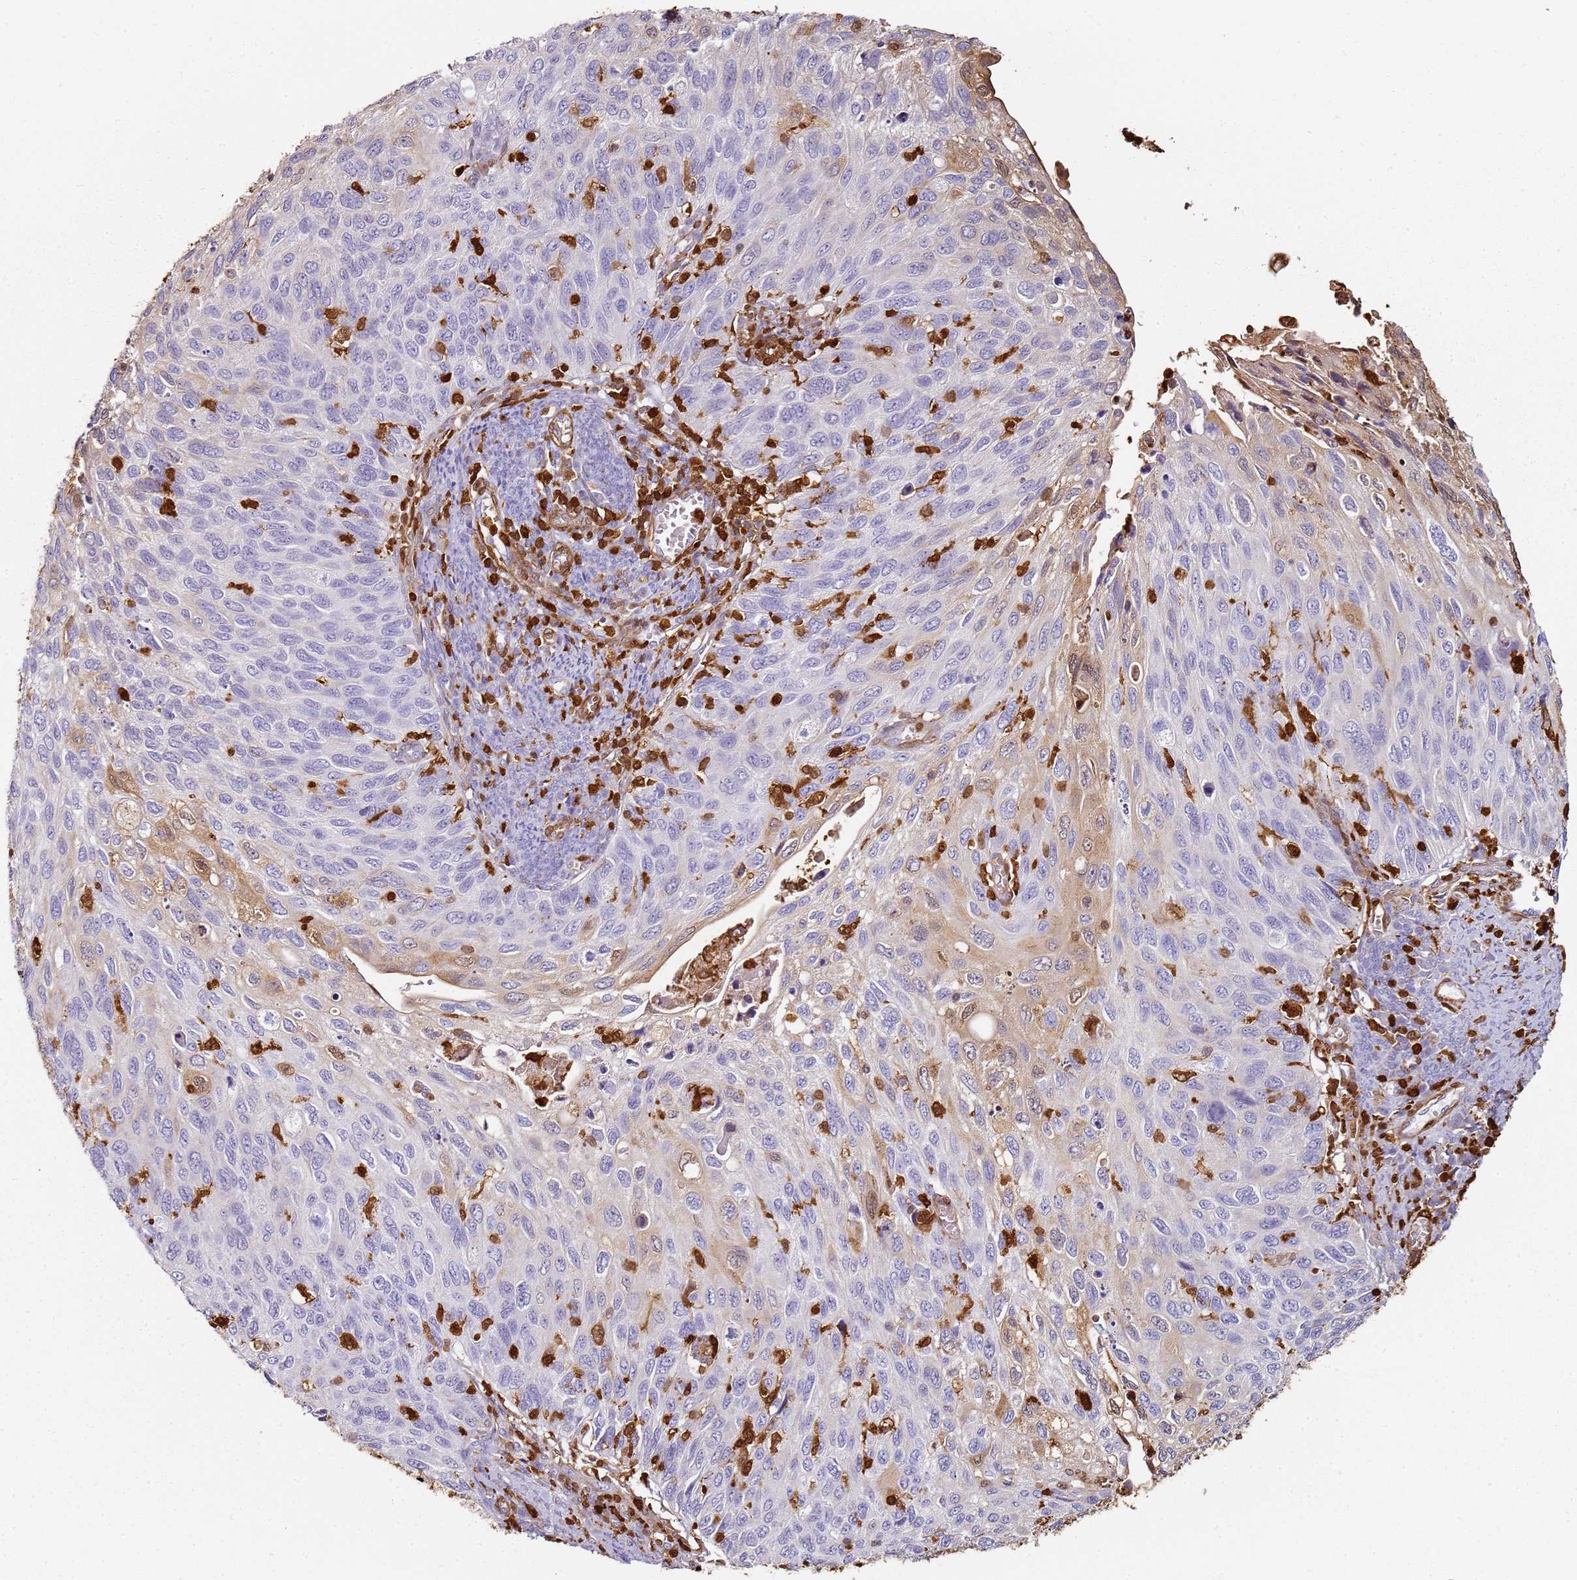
{"staining": {"intensity": "negative", "quantity": "none", "location": "none"}, "tissue": "cervical cancer", "cell_type": "Tumor cells", "image_type": "cancer", "snomed": [{"axis": "morphology", "description": "Squamous cell carcinoma, NOS"}, {"axis": "topography", "description": "Cervix"}], "caption": "Immunohistochemistry (IHC) photomicrograph of human cervical cancer (squamous cell carcinoma) stained for a protein (brown), which exhibits no staining in tumor cells.", "gene": "S100A4", "patient": {"sex": "female", "age": 70}}